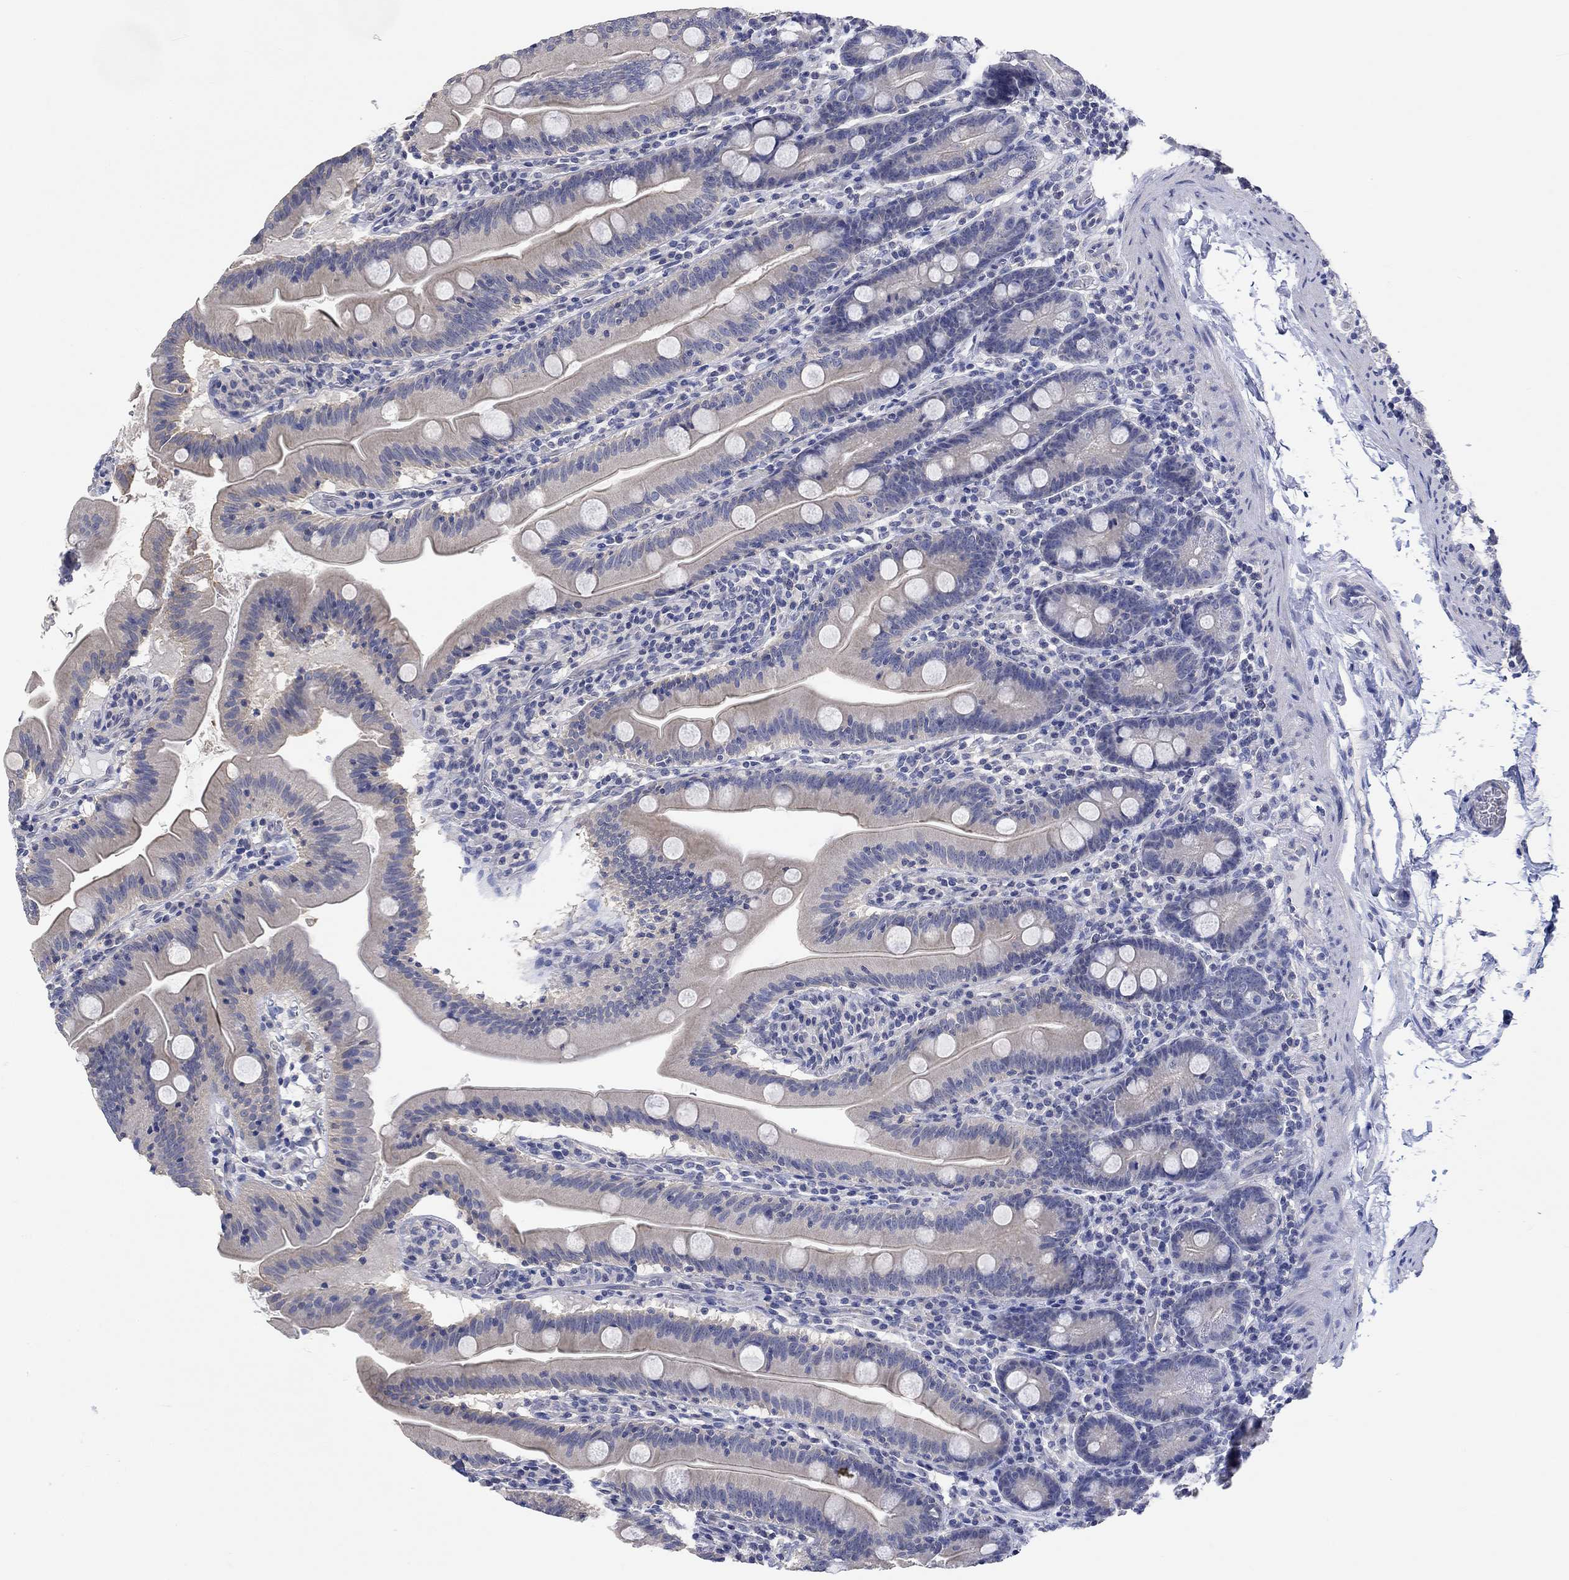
{"staining": {"intensity": "negative", "quantity": "none", "location": "none"}, "tissue": "small intestine", "cell_type": "Glandular cells", "image_type": "normal", "snomed": [{"axis": "morphology", "description": "Normal tissue, NOS"}, {"axis": "topography", "description": "Small intestine"}], "caption": "Photomicrograph shows no protein staining in glandular cells of normal small intestine. Brightfield microscopy of IHC stained with DAB (3,3'-diaminobenzidine) (brown) and hematoxylin (blue), captured at high magnification.", "gene": "AGRP", "patient": {"sex": "male", "age": 37}}